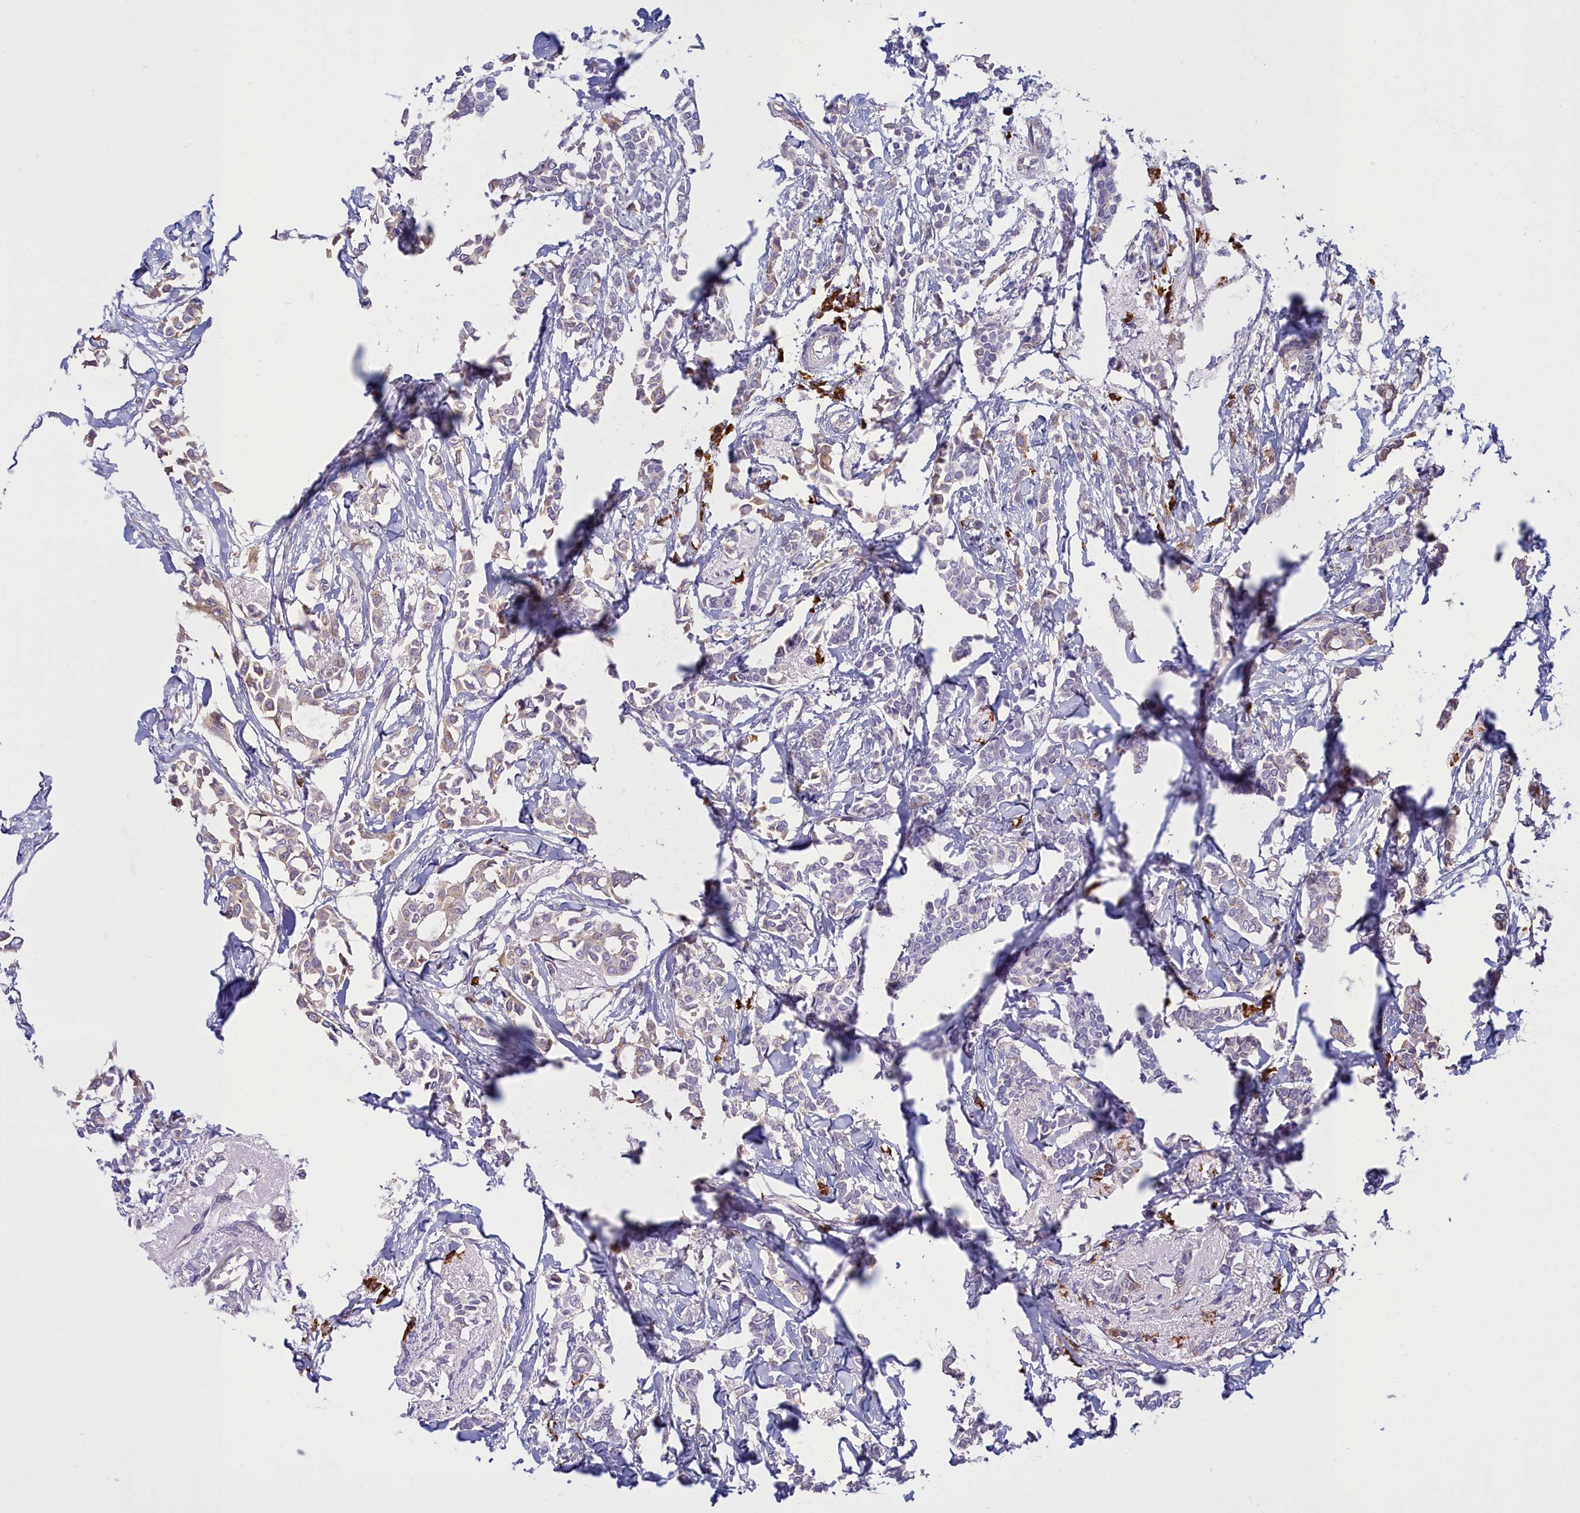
{"staining": {"intensity": "weak", "quantity": "<25%", "location": "cytoplasmic/membranous"}, "tissue": "breast cancer", "cell_type": "Tumor cells", "image_type": "cancer", "snomed": [{"axis": "morphology", "description": "Duct carcinoma"}, {"axis": "topography", "description": "Breast"}], "caption": "An immunohistochemistry (IHC) image of infiltrating ductal carcinoma (breast) is shown. There is no staining in tumor cells of infiltrating ductal carcinoma (breast).", "gene": "HM13", "patient": {"sex": "female", "age": 41}}